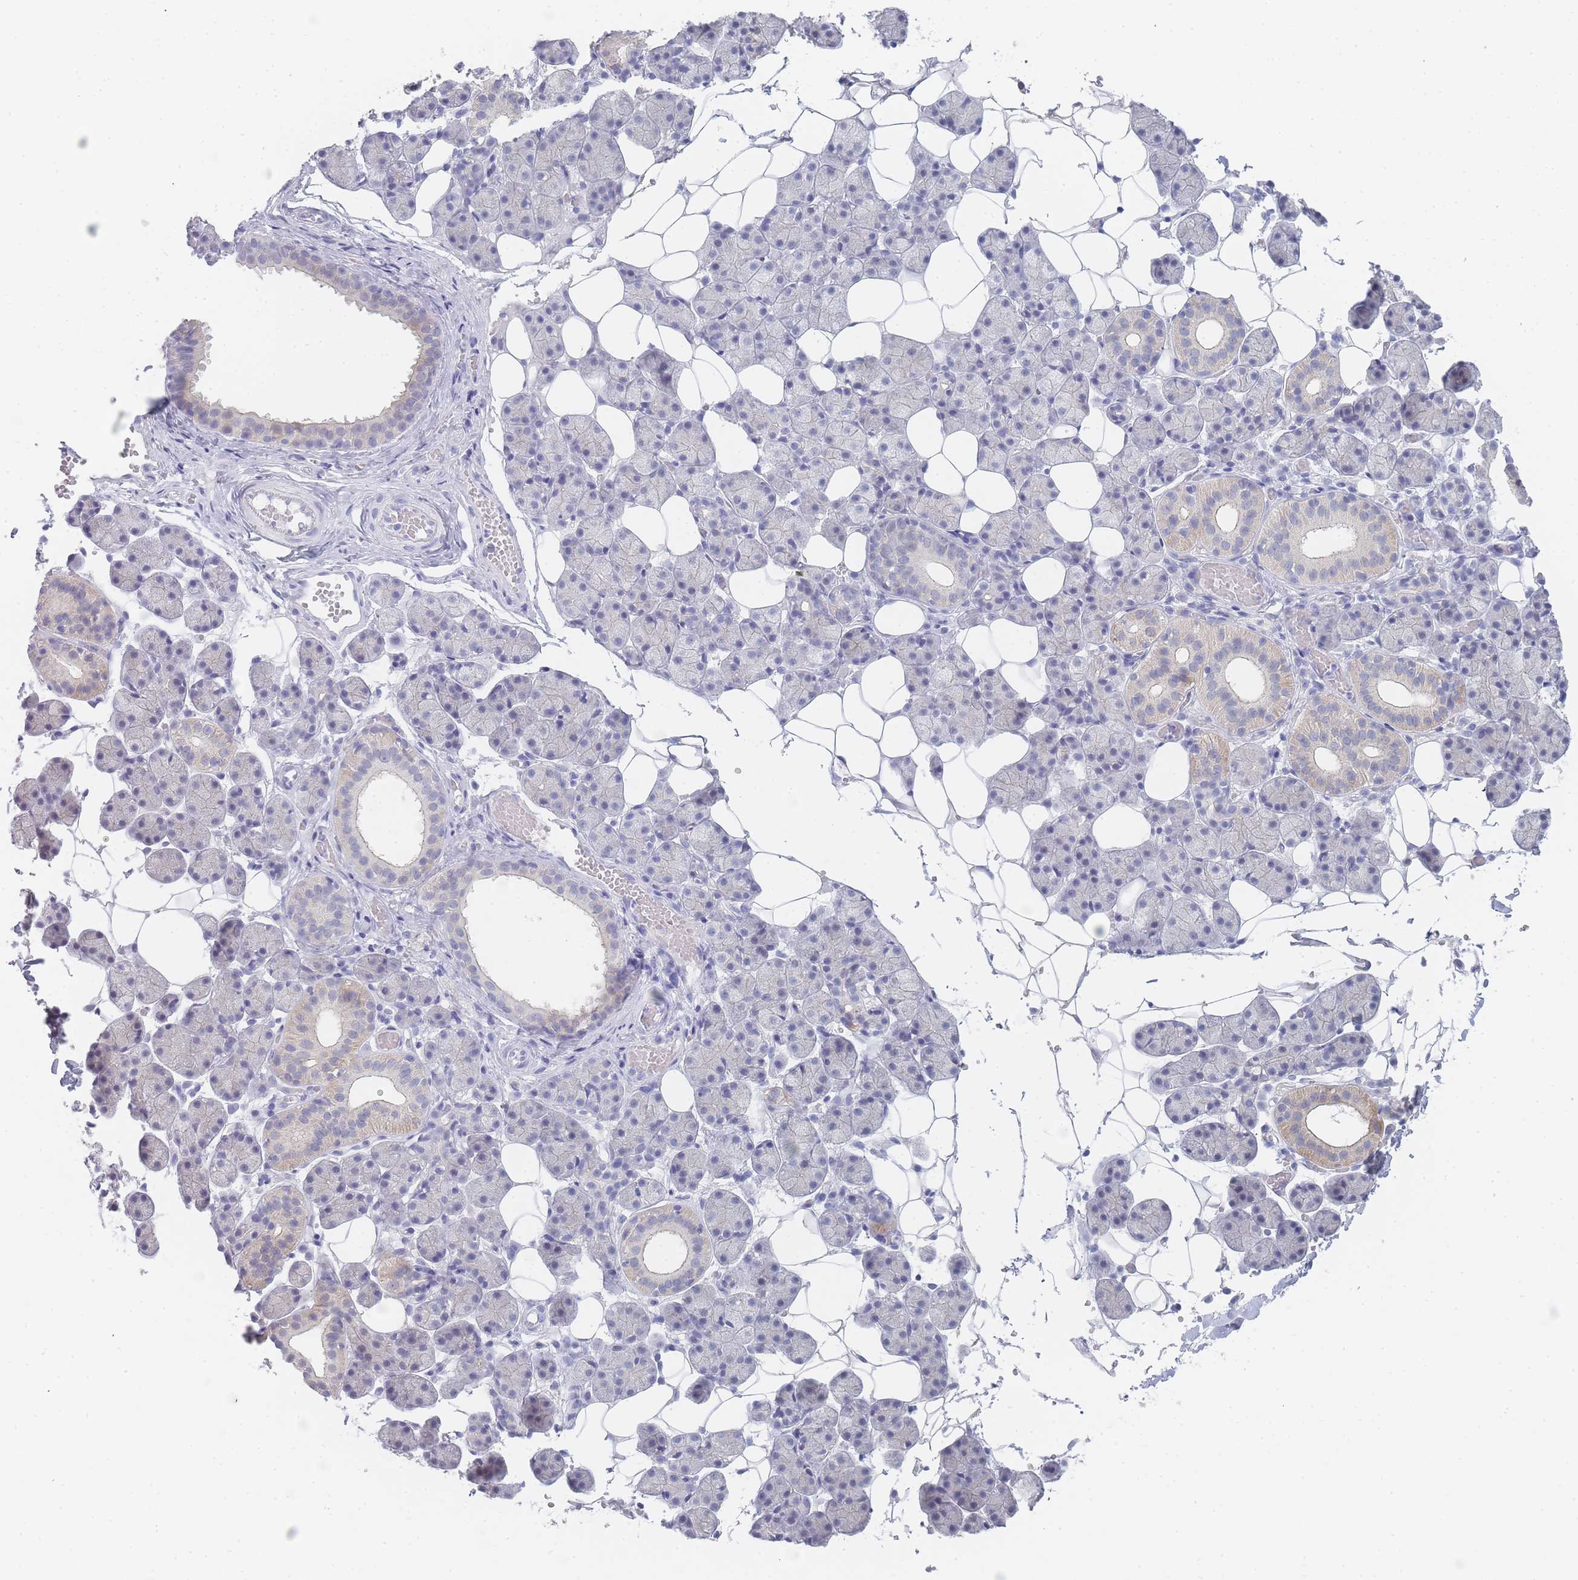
{"staining": {"intensity": "weak", "quantity": "<25%", "location": "cytoplasmic/membranous"}, "tissue": "salivary gland", "cell_type": "Glandular cells", "image_type": "normal", "snomed": [{"axis": "morphology", "description": "Normal tissue, NOS"}, {"axis": "topography", "description": "Salivary gland"}], "caption": "IHC histopathology image of benign human salivary gland stained for a protein (brown), which exhibits no positivity in glandular cells.", "gene": "IMPG1", "patient": {"sex": "female", "age": 33}}